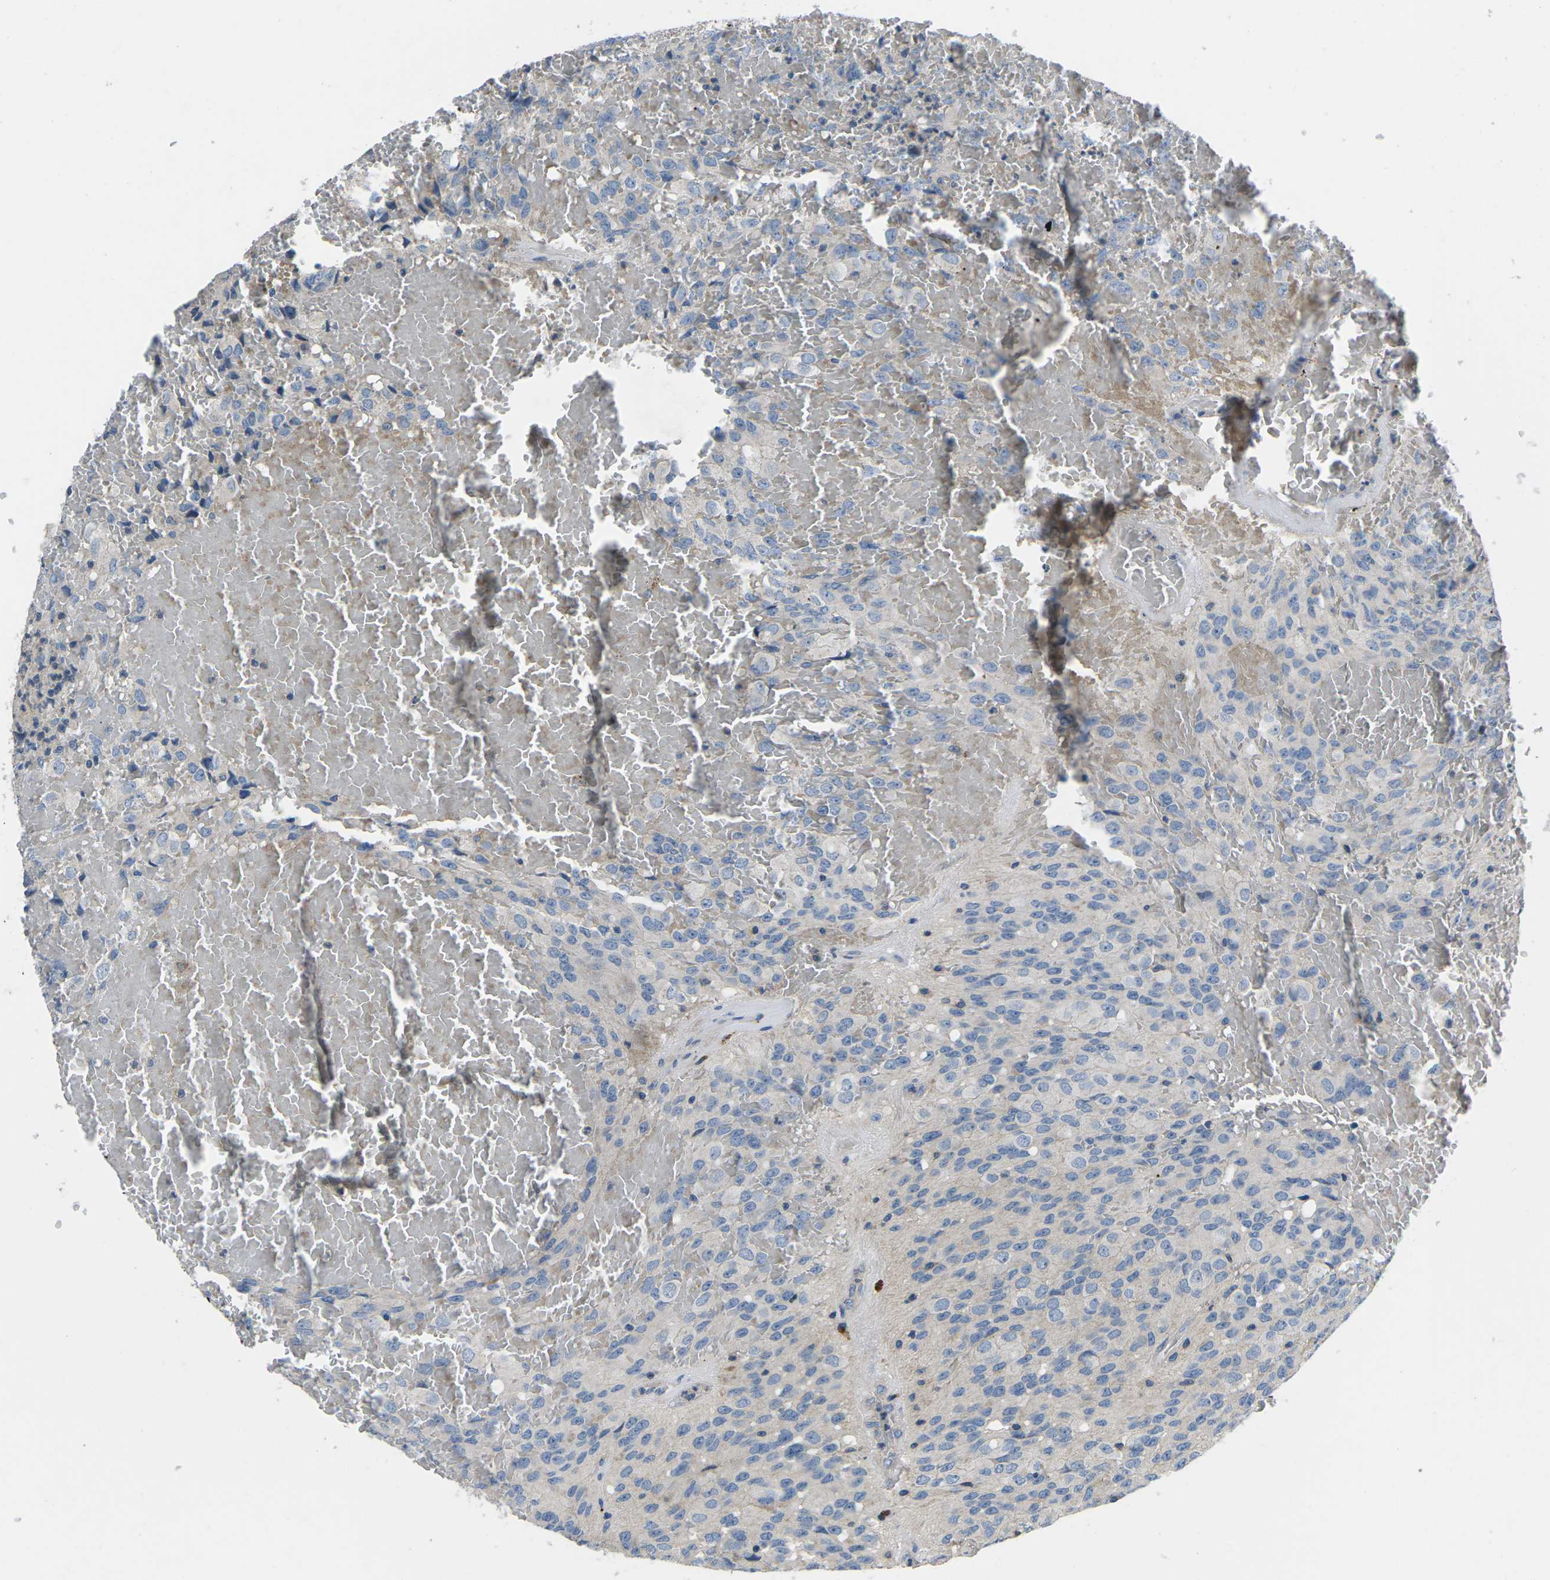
{"staining": {"intensity": "negative", "quantity": "none", "location": "none"}, "tissue": "glioma", "cell_type": "Tumor cells", "image_type": "cancer", "snomed": [{"axis": "morphology", "description": "Glioma, malignant, High grade"}, {"axis": "topography", "description": "Brain"}], "caption": "Tumor cells are negative for protein expression in human glioma.", "gene": "PDCD6IP", "patient": {"sex": "male", "age": 32}}